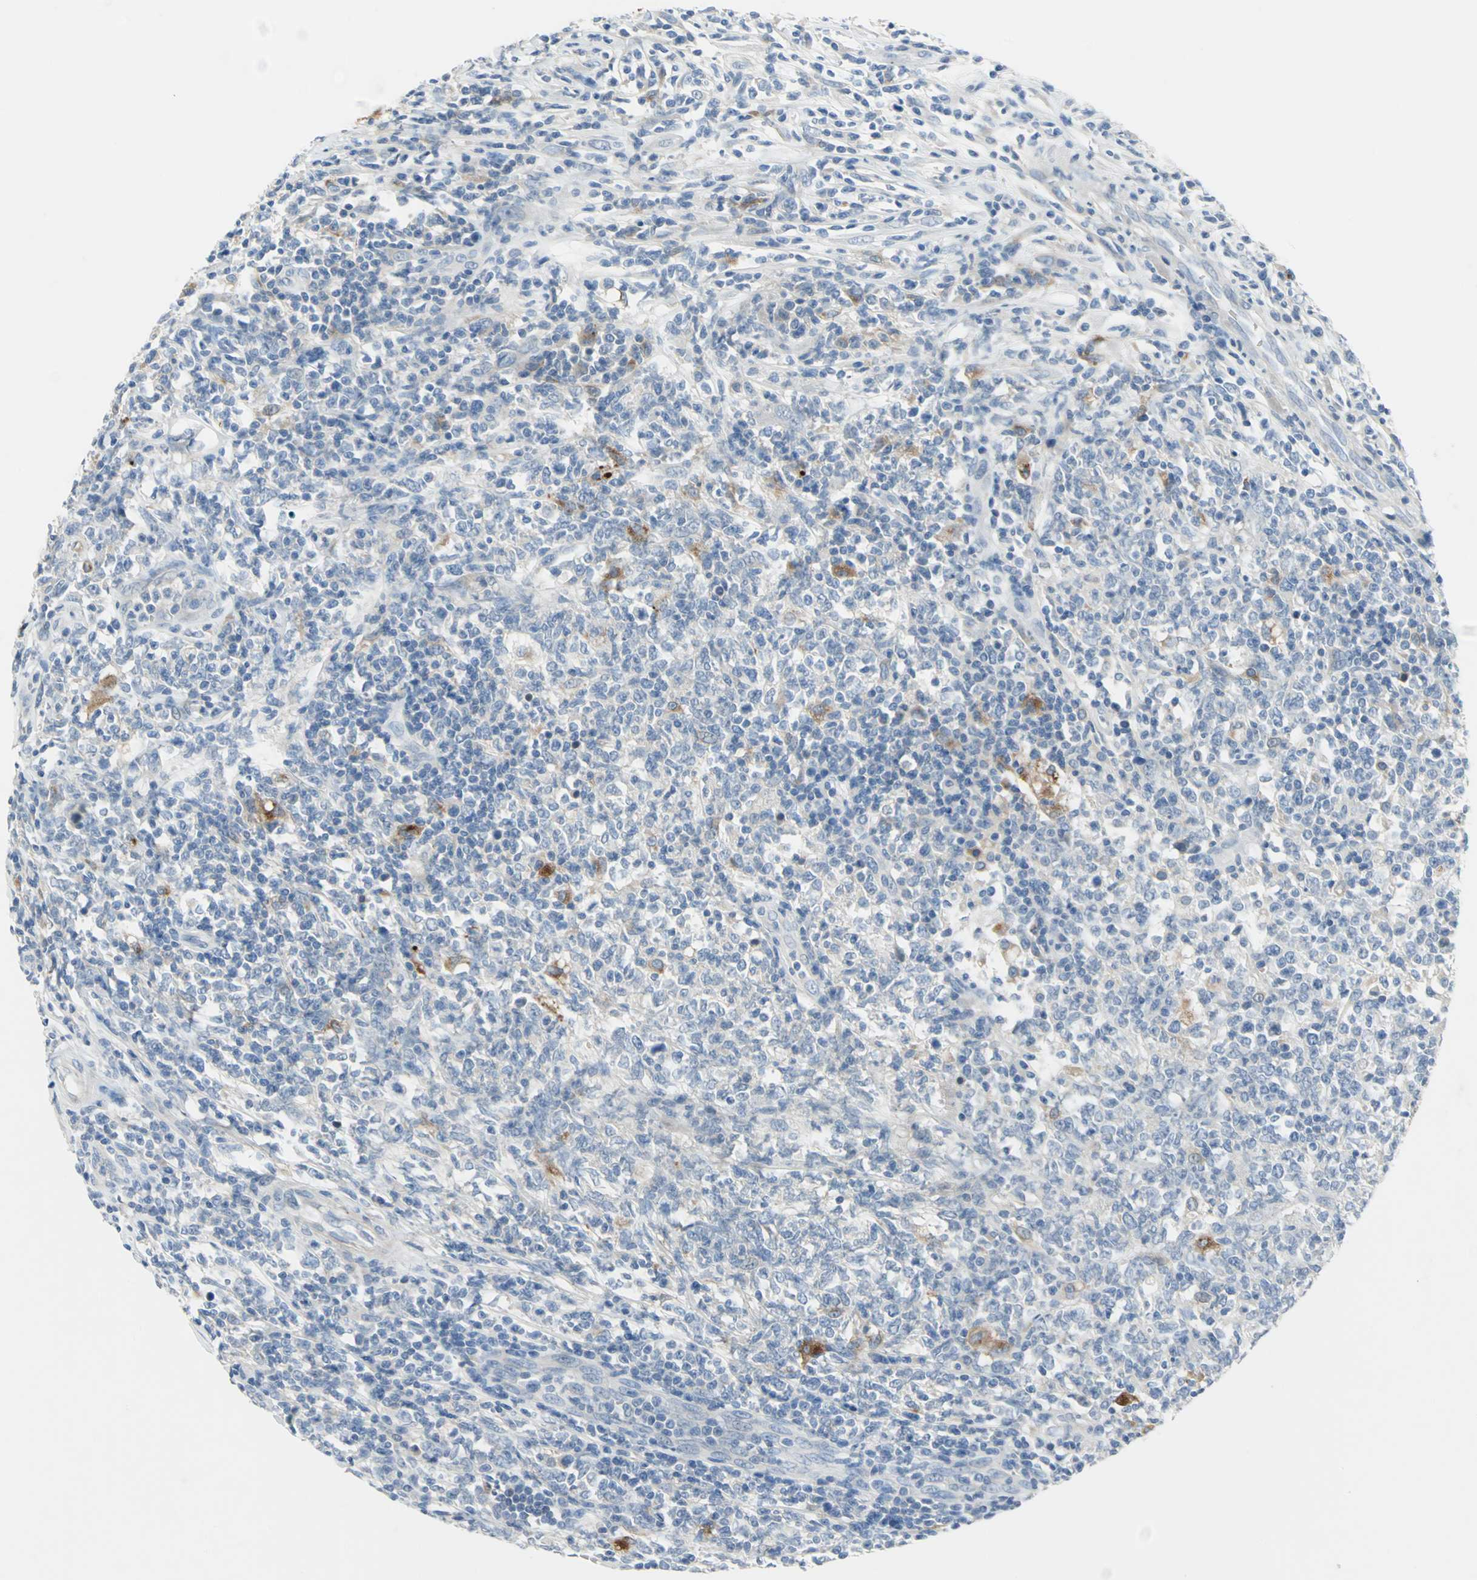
{"staining": {"intensity": "strong", "quantity": "<25%", "location": "cytoplasmic/membranous"}, "tissue": "lymphoma", "cell_type": "Tumor cells", "image_type": "cancer", "snomed": [{"axis": "morphology", "description": "Malignant lymphoma, non-Hodgkin's type, High grade"}, {"axis": "topography", "description": "Lymph node"}], "caption": "Protein analysis of high-grade malignant lymphoma, non-Hodgkin's type tissue exhibits strong cytoplasmic/membranous positivity in approximately <25% of tumor cells.", "gene": "PTGDS", "patient": {"sex": "female", "age": 84}}